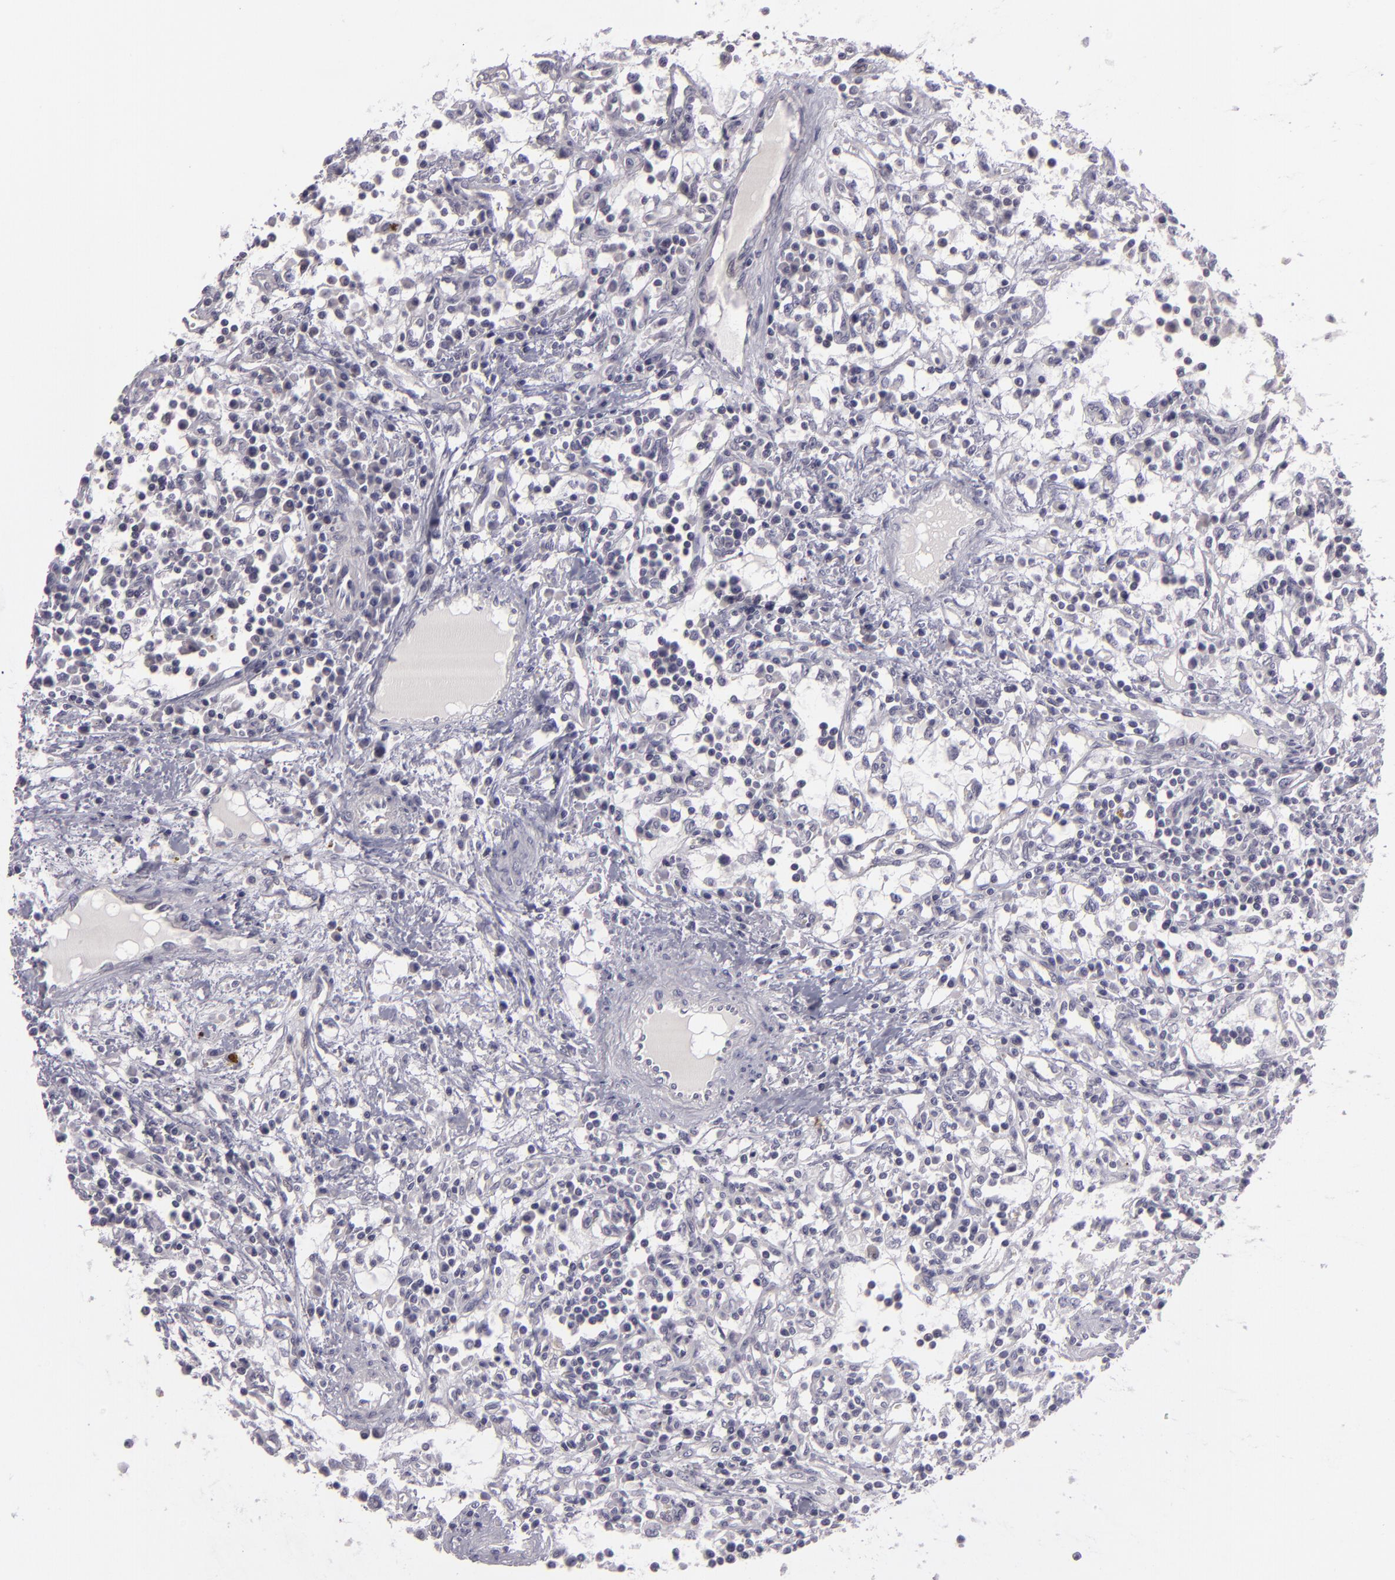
{"staining": {"intensity": "negative", "quantity": "none", "location": "none"}, "tissue": "renal cancer", "cell_type": "Tumor cells", "image_type": "cancer", "snomed": [{"axis": "morphology", "description": "Adenocarcinoma, NOS"}, {"axis": "topography", "description": "Kidney"}], "caption": "Protein analysis of renal cancer (adenocarcinoma) demonstrates no significant staining in tumor cells.", "gene": "EGFL6", "patient": {"sex": "male", "age": 82}}